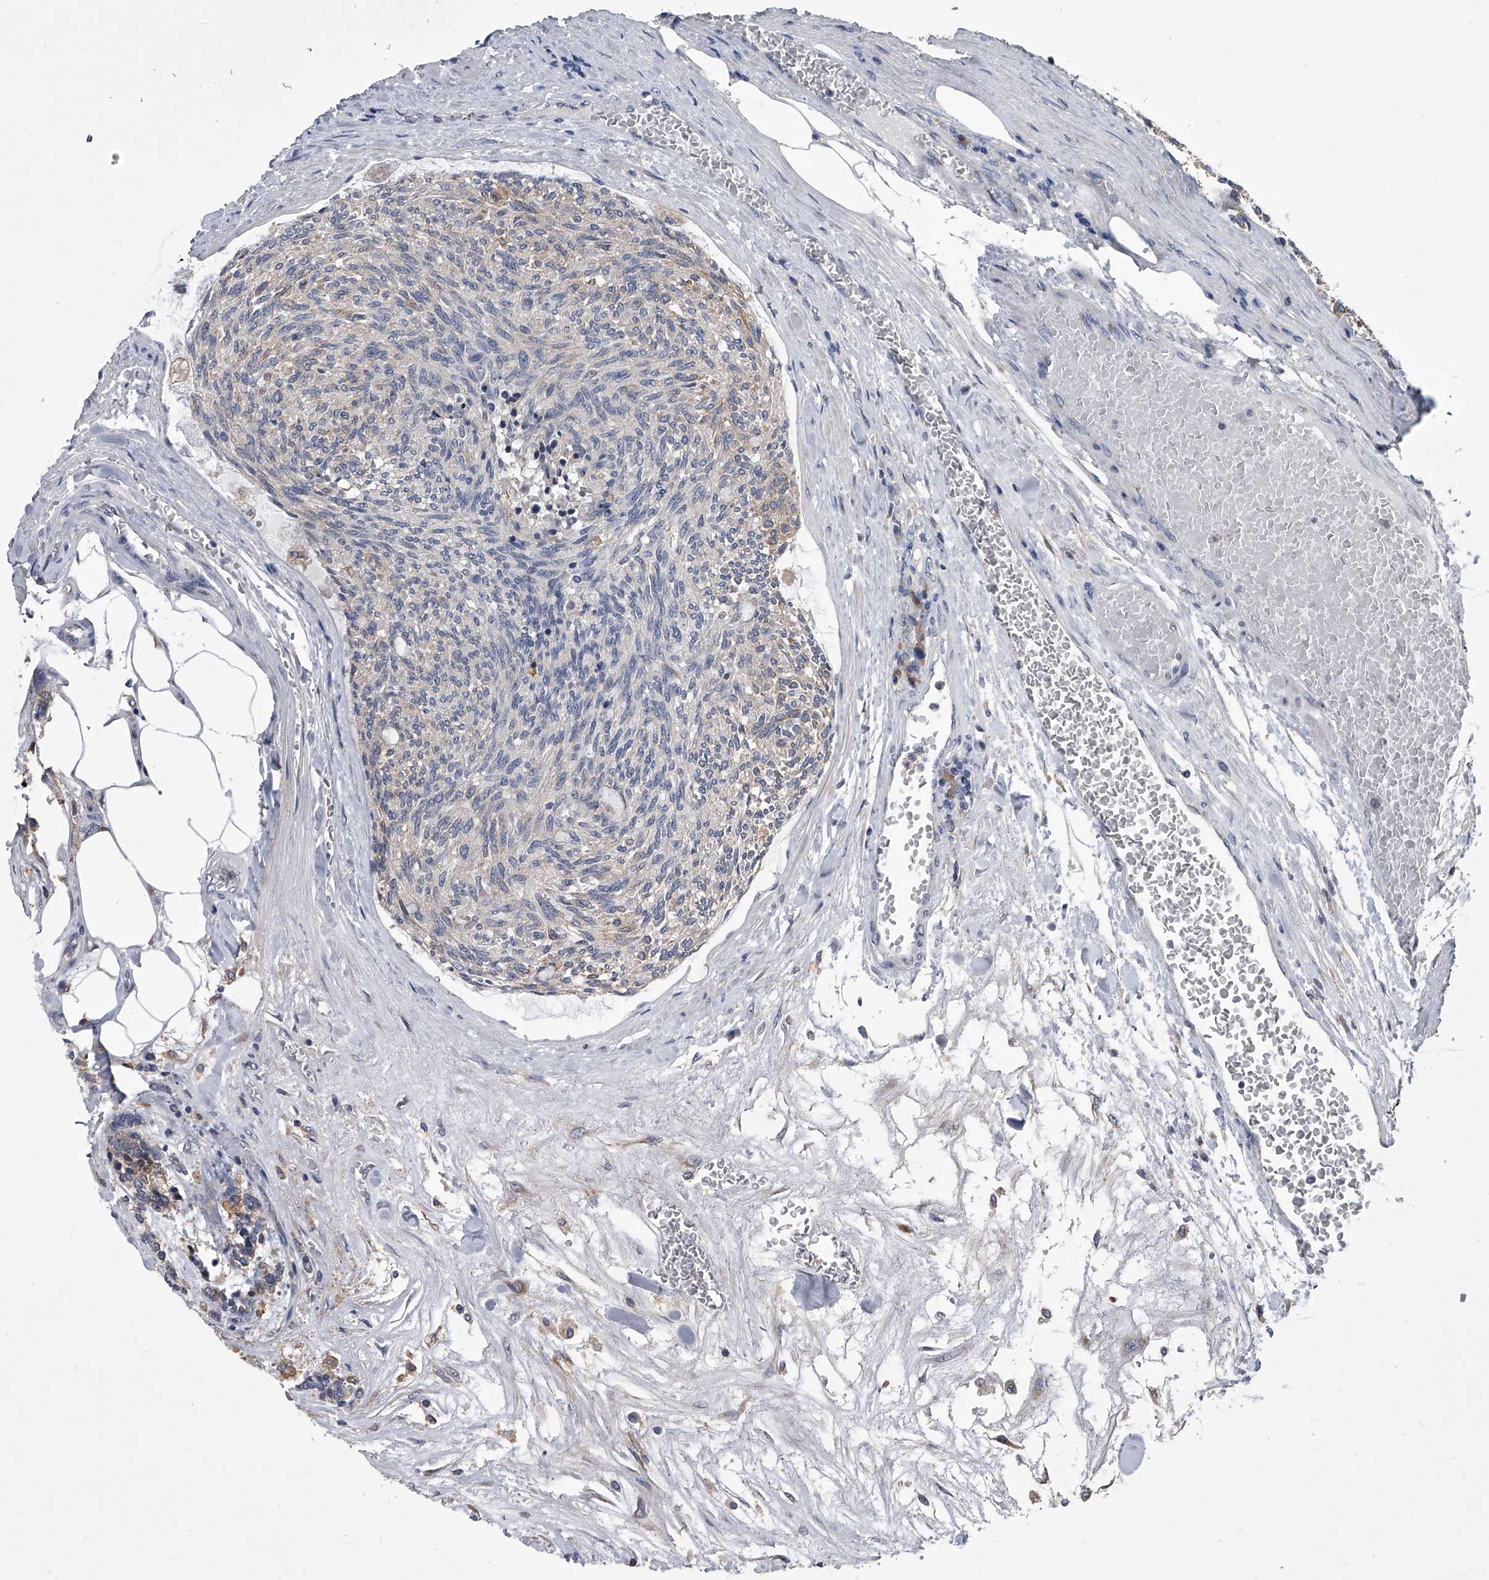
{"staining": {"intensity": "weak", "quantity": "25%-75%", "location": "cytoplasmic/membranous"}, "tissue": "carcinoid", "cell_type": "Tumor cells", "image_type": "cancer", "snomed": [{"axis": "morphology", "description": "Carcinoid, malignant, NOS"}, {"axis": "topography", "description": "Pancreas"}], "caption": "Weak cytoplasmic/membranous positivity is seen in about 25%-75% of tumor cells in carcinoid. (IHC, brightfield microscopy, high magnification).", "gene": "MAP4K3", "patient": {"sex": "female", "age": 54}}